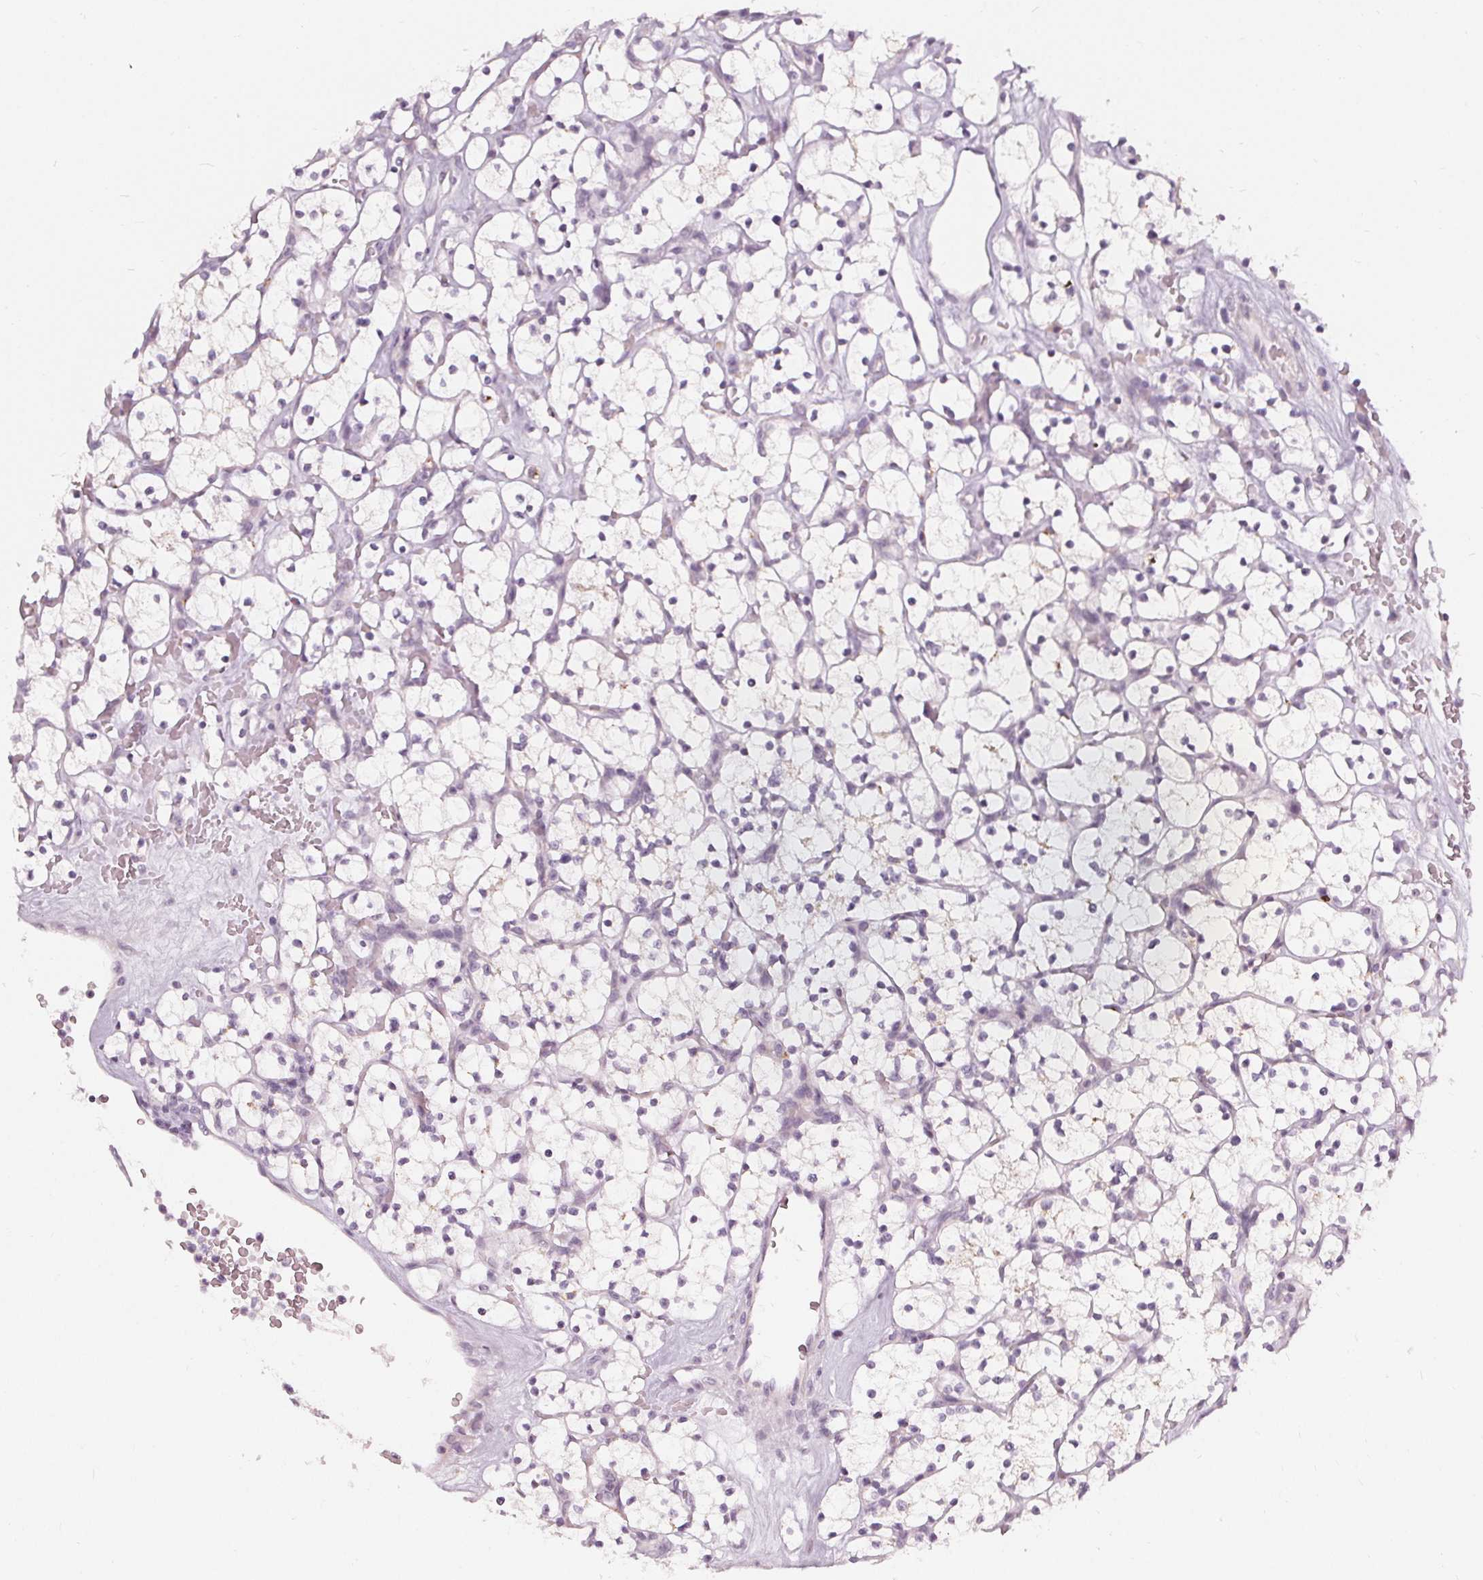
{"staining": {"intensity": "negative", "quantity": "none", "location": "none"}, "tissue": "renal cancer", "cell_type": "Tumor cells", "image_type": "cancer", "snomed": [{"axis": "morphology", "description": "Adenocarcinoma, NOS"}, {"axis": "topography", "description": "Kidney"}], "caption": "IHC micrograph of neoplastic tissue: human adenocarcinoma (renal) stained with DAB demonstrates no significant protein staining in tumor cells.", "gene": "HOPX", "patient": {"sex": "female", "age": 64}}